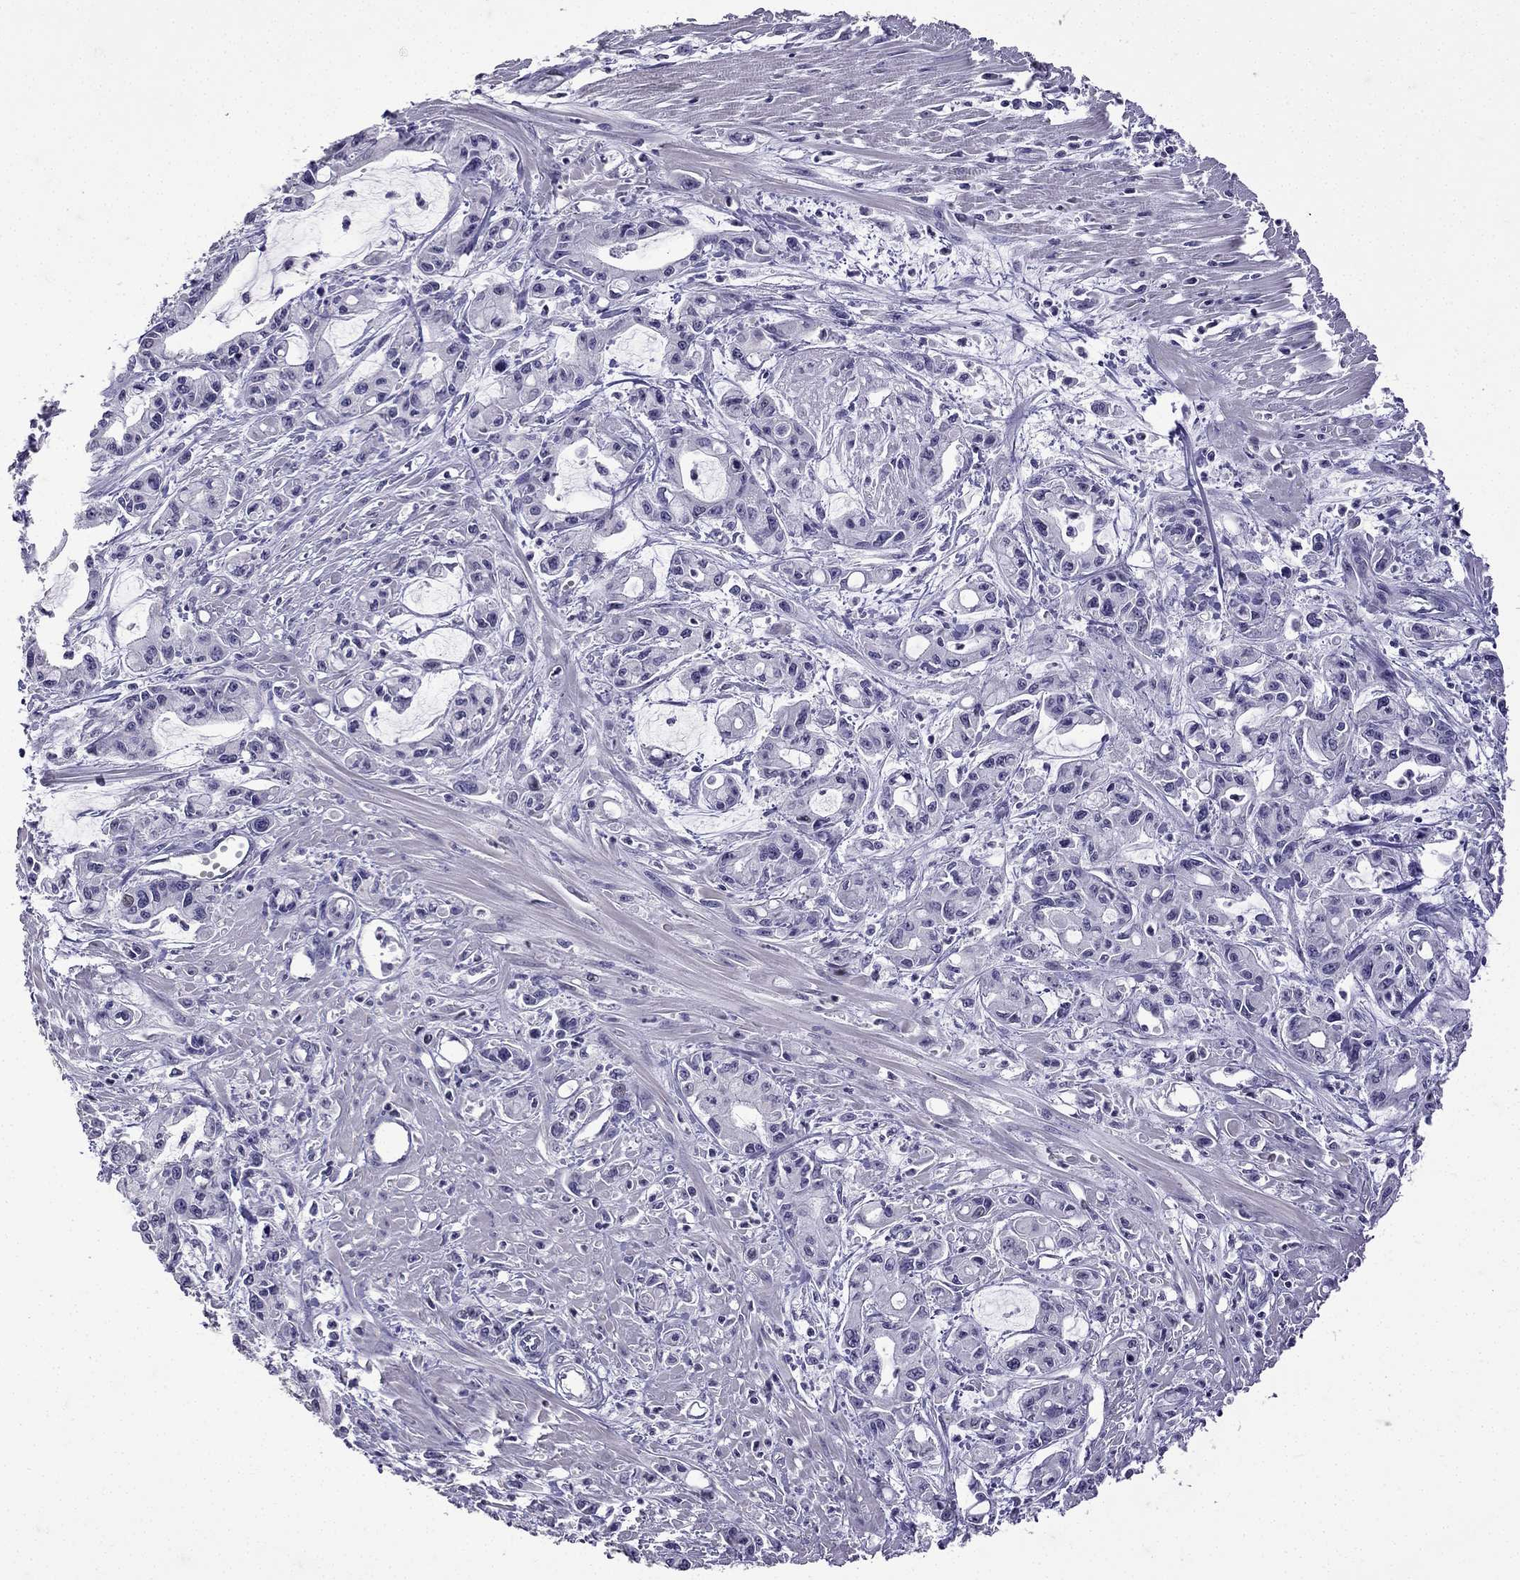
{"staining": {"intensity": "negative", "quantity": "none", "location": "none"}, "tissue": "pancreatic cancer", "cell_type": "Tumor cells", "image_type": "cancer", "snomed": [{"axis": "morphology", "description": "Adenocarcinoma, NOS"}, {"axis": "topography", "description": "Pancreas"}], "caption": "The image demonstrates no significant staining in tumor cells of pancreatic adenocarcinoma. (Immunohistochemistry (ihc), brightfield microscopy, high magnification).", "gene": "TTN", "patient": {"sex": "male", "age": 48}}